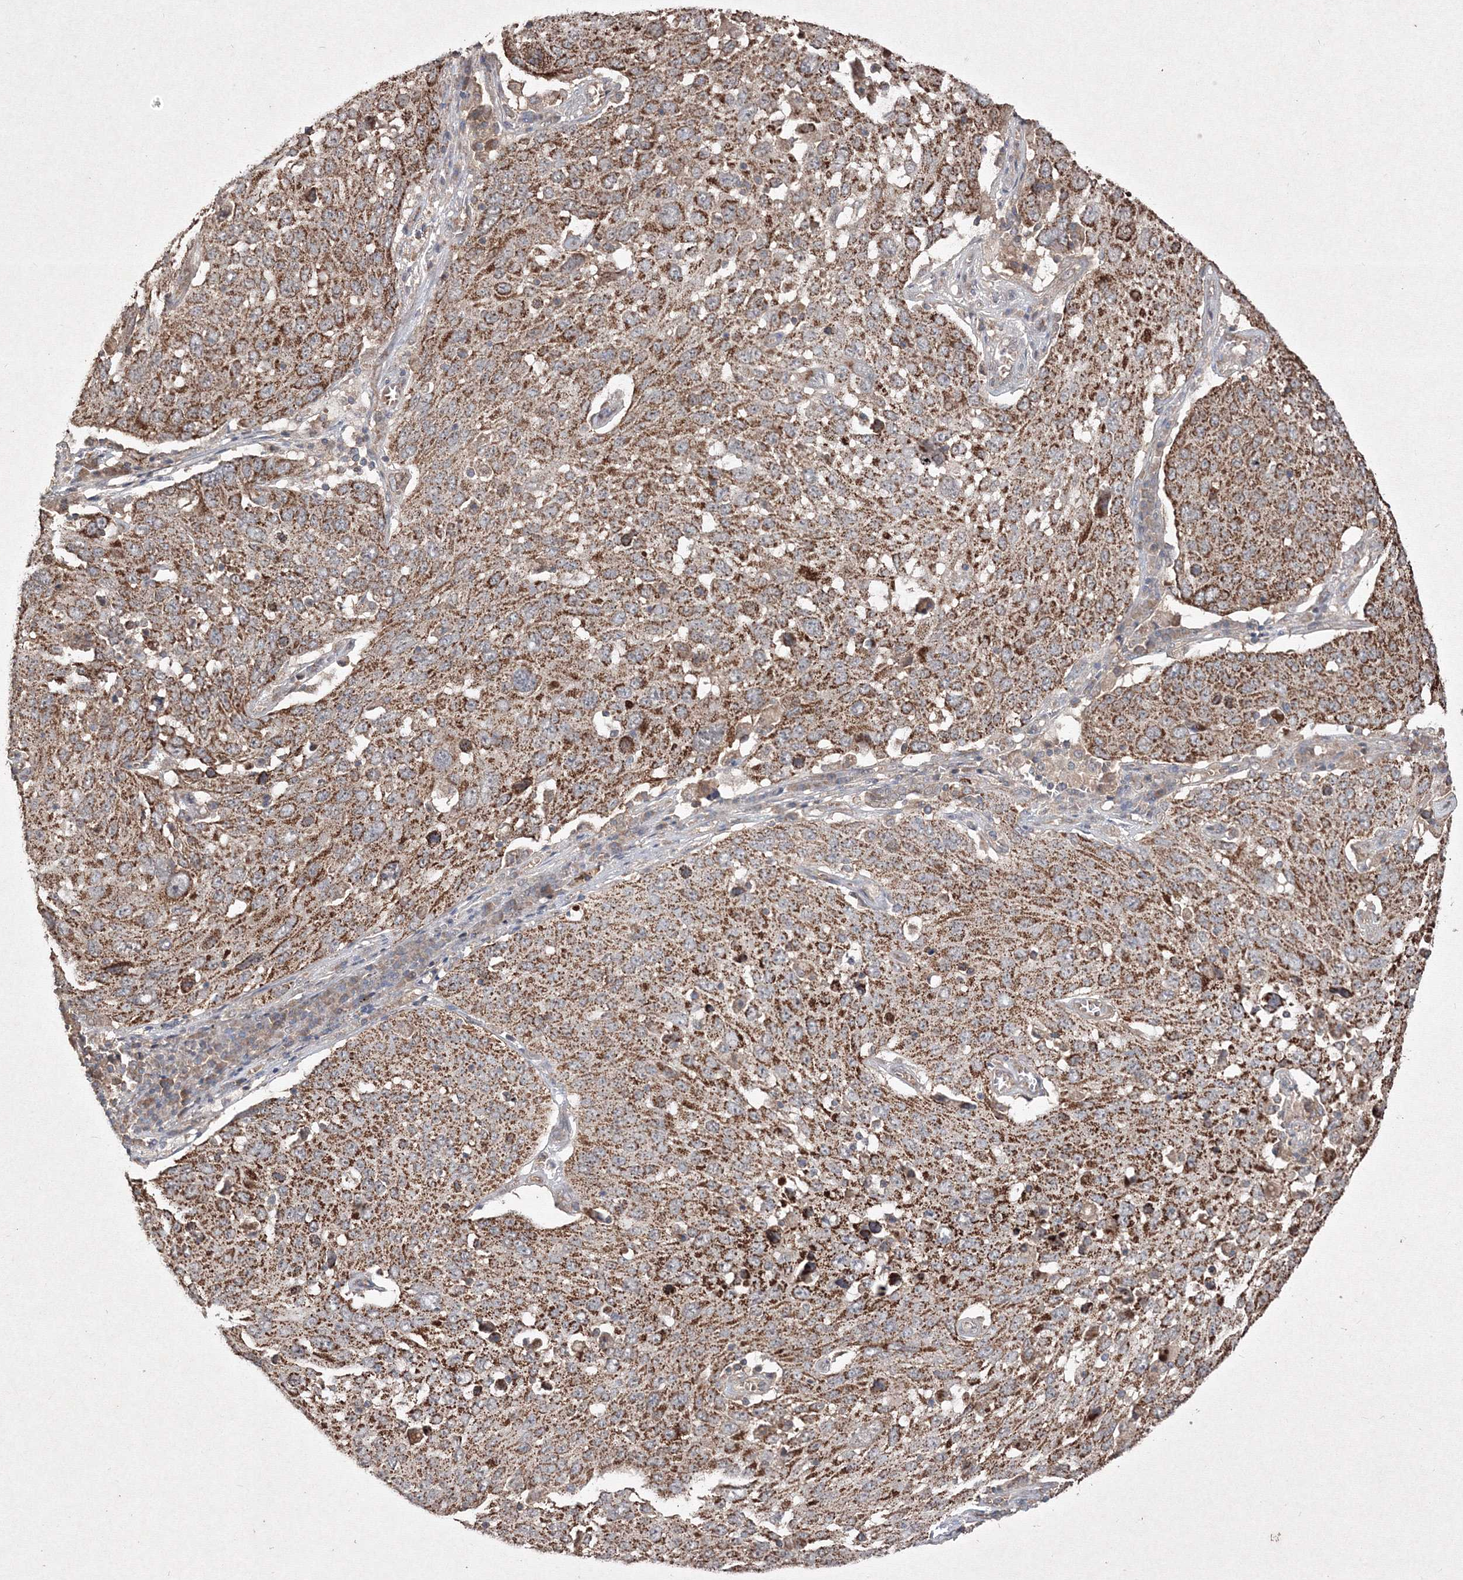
{"staining": {"intensity": "moderate", "quantity": ">75%", "location": "cytoplasmic/membranous"}, "tissue": "lung cancer", "cell_type": "Tumor cells", "image_type": "cancer", "snomed": [{"axis": "morphology", "description": "Squamous cell carcinoma, NOS"}, {"axis": "topography", "description": "Lung"}], "caption": "Immunohistochemical staining of lung cancer exhibits medium levels of moderate cytoplasmic/membranous positivity in approximately >75% of tumor cells. Using DAB (brown) and hematoxylin (blue) stains, captured at high magnification using brightfield microscopy.", "gene": "GRSF1", "patient": {"sex": "male", "age": 65}}